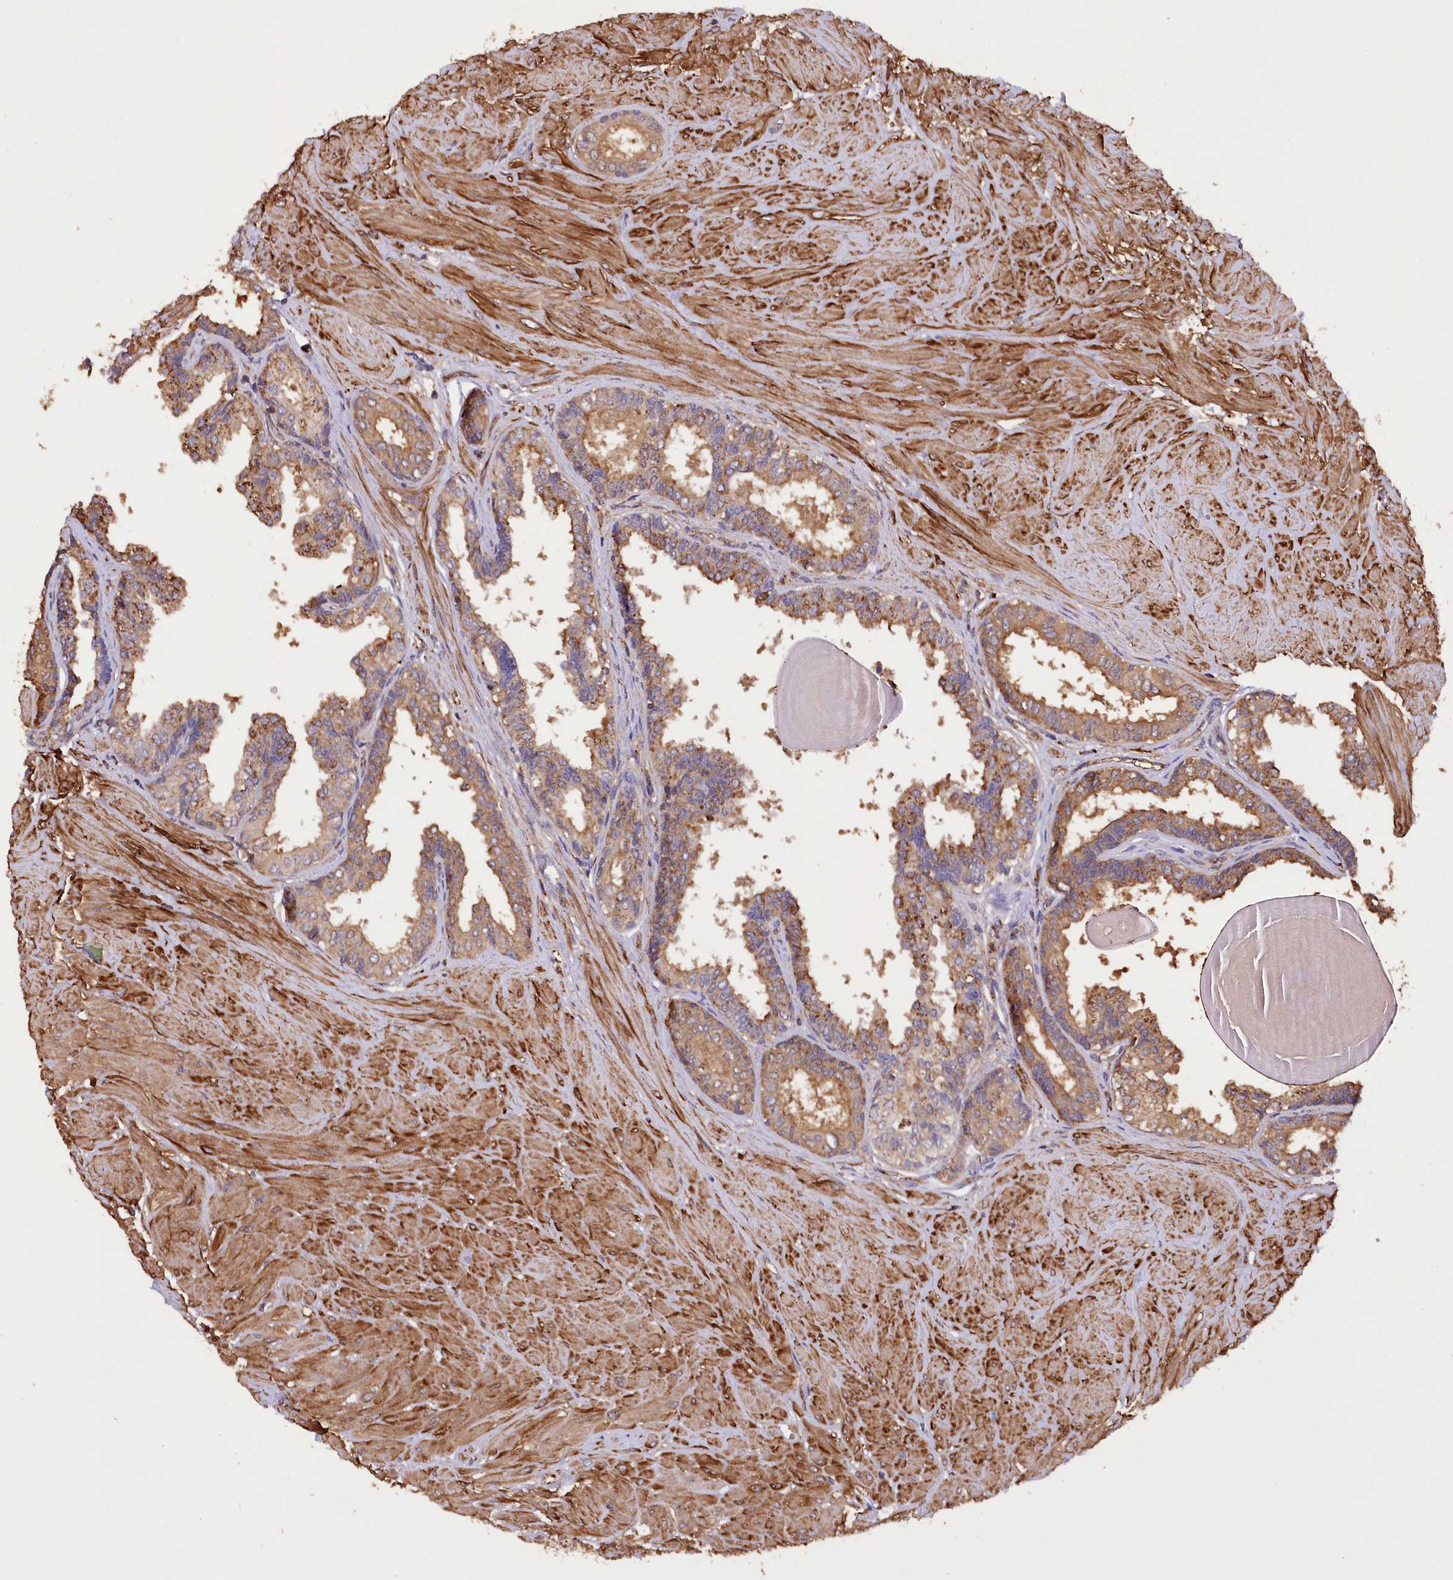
{"staining": {"intensity": "moderate", "quantity": ">75%", "location": "cytoplasmic/membranous"}, "tissue": "prostate", "cell_type": "Glandular cells", "image_type": "normal", "snomed": [{"axis": "morphology", "description": "Normal tissue, NOS"}, {"axis": "topography", "description": "Prostate"}], "caption": "Moderate cytoplasmic/membranous positivity is seen in approximately >75% of glandular cells in benign prostate. The staining was performed using DAB (3,3'-diaminobenzidine) to visualize the protein expression in brown, while the nuclei were stained in blue with hematoxylin (Magnification: 20x).", "gene": "DPP3", "patient": {"sex": "male", "age": 48}}